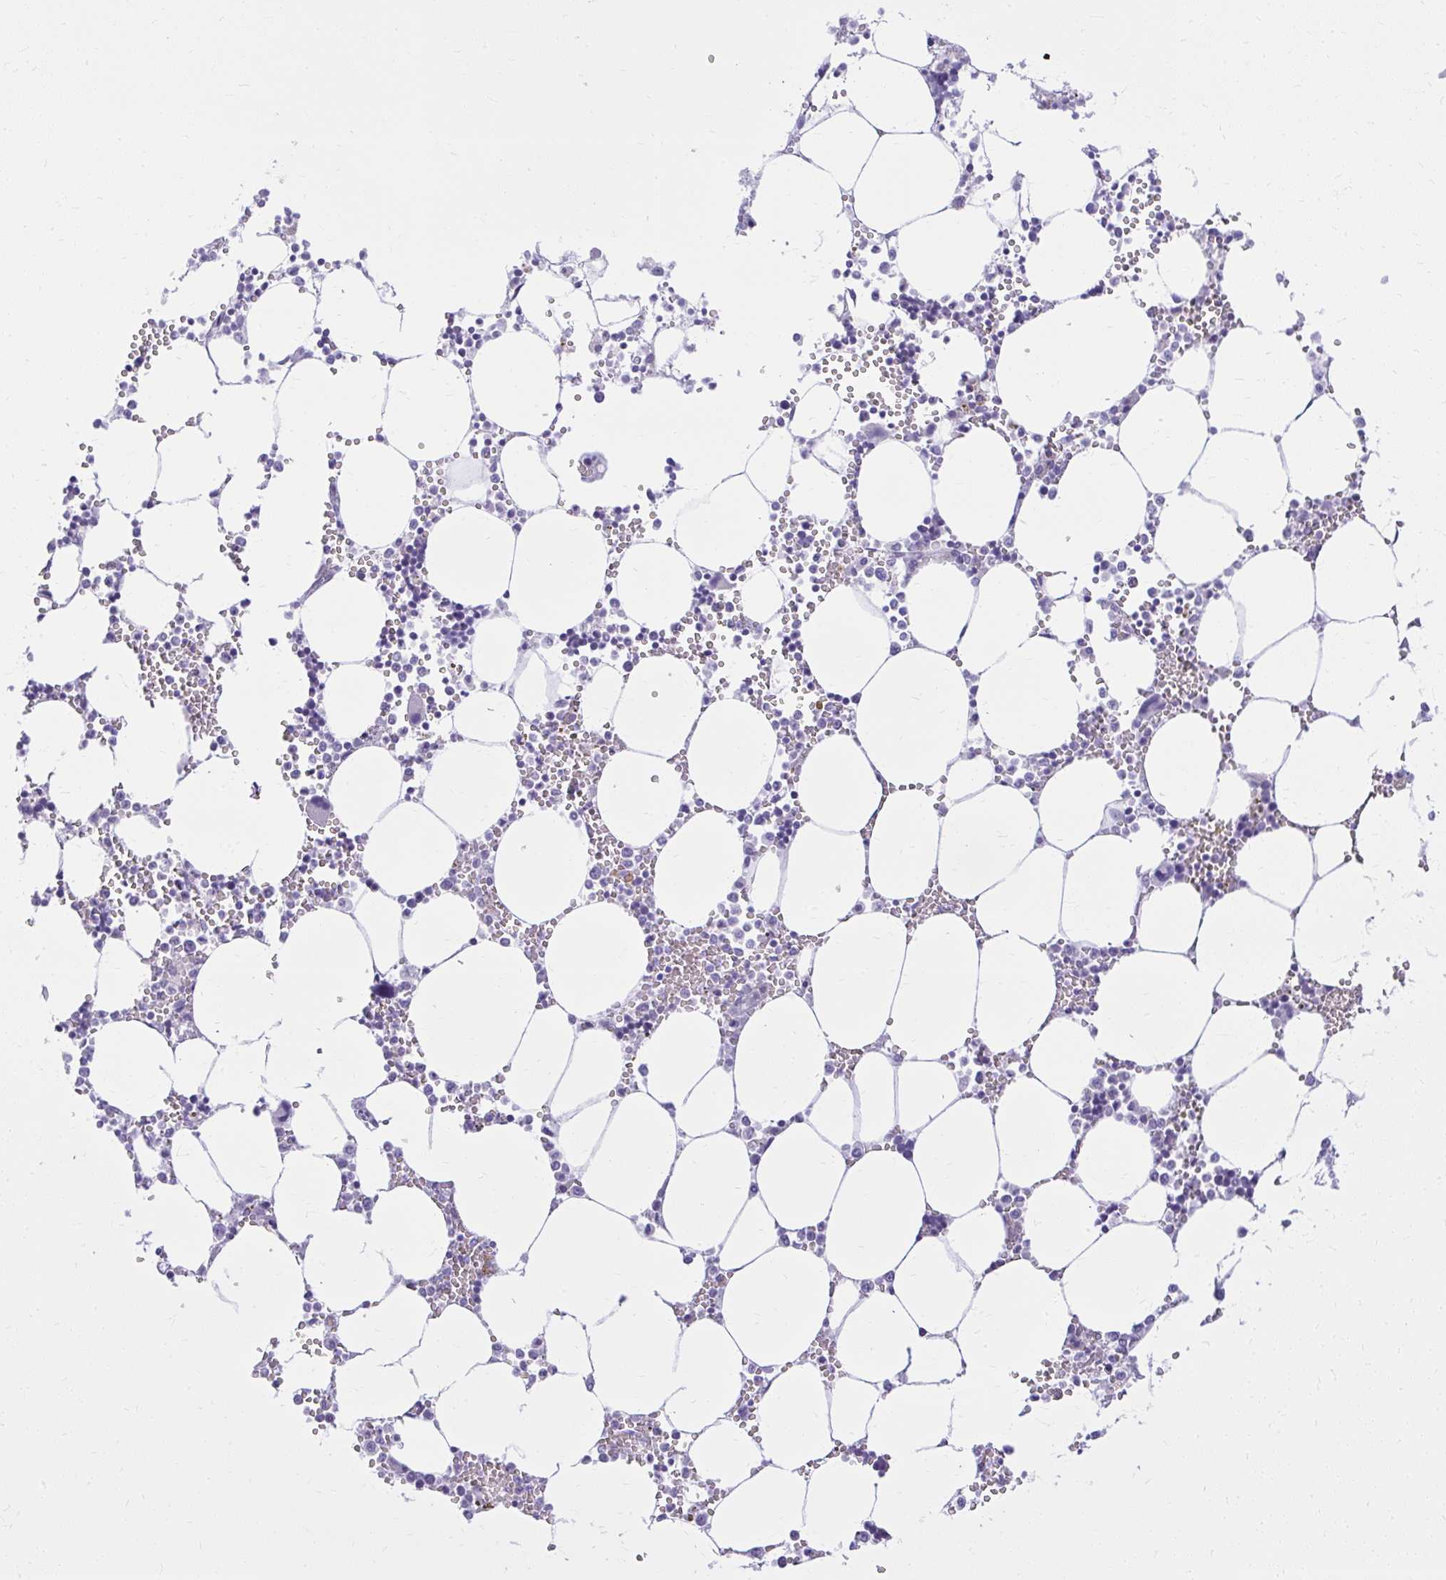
{"staining": {"intensity": "negative", "quantity": "none", "location": "none"}, "tissue": "bone marrow", "cell_type": "Hematopoietic cells", "image_type": "normal", "snomed": [{"axis": "morphology", "description": "Normal tissue, NOS"}, {"axis": "topography", "description": "Bone marrow"}], "caption": "Immunohistochemistry of unremarkable human bone marrow reveals no staining in hematopoietic cells. (DAB (3,3'-diaminobenzidine) immunohistochemistry visualized using brightfield microscopy, high magnification).", "gene": "PRAP1", "patient": {"sex": "male", "age": 64}}